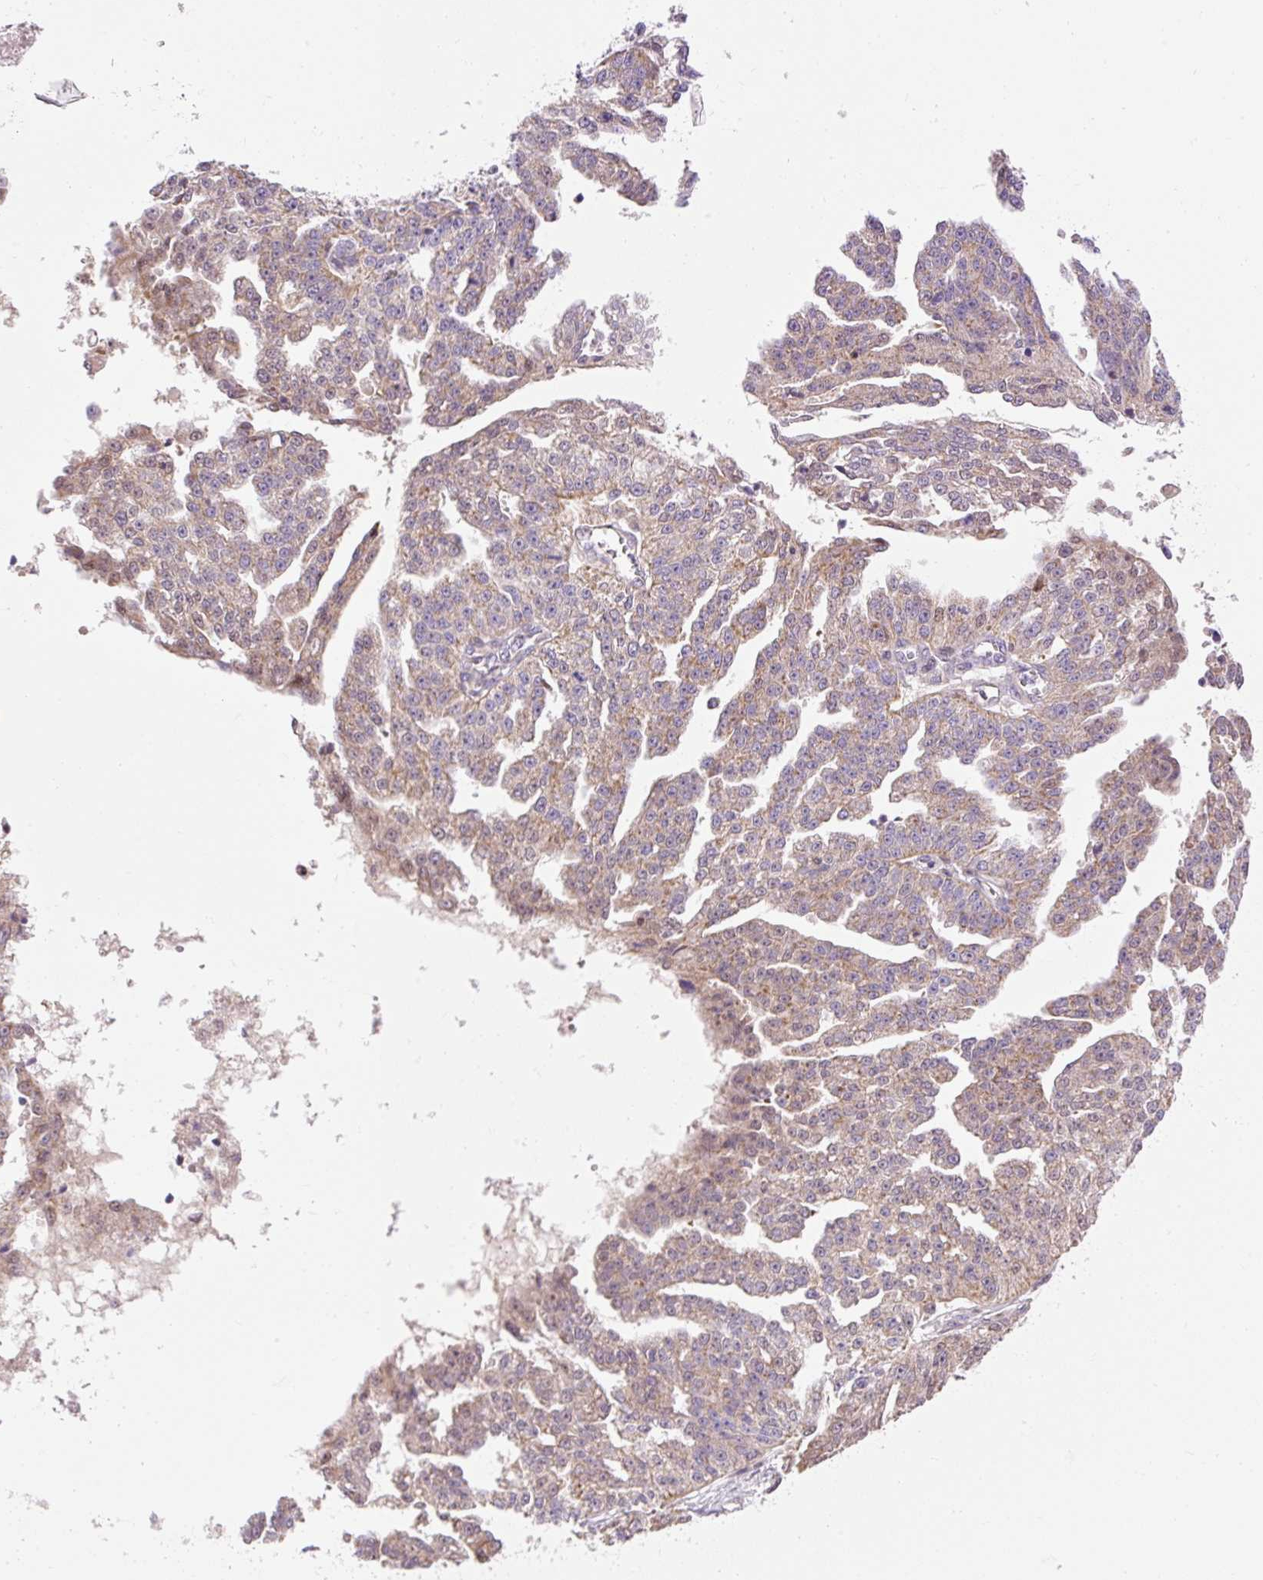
{"staining": {"intensity": "weak", "quantity": ">75%", "location": "cytoplasmic/membranous"}, "tissue": "ovarian cancer", "cell_type": "Tumor cells", "image_type": "cancer", "snomed": [{"axis": "morphology", "description": "Cystadenocarcinoma, serous, NOS"}, {"axis": "topography", "description": "Ovary"}], "caption": "Weak cytoplasmic/membranous expression for a protein is appreciated in about >75% of tumor cells of ovarian cancer using IHC.", "gene": "IMMT", "patient": {"sex": "female", "age": 58}}